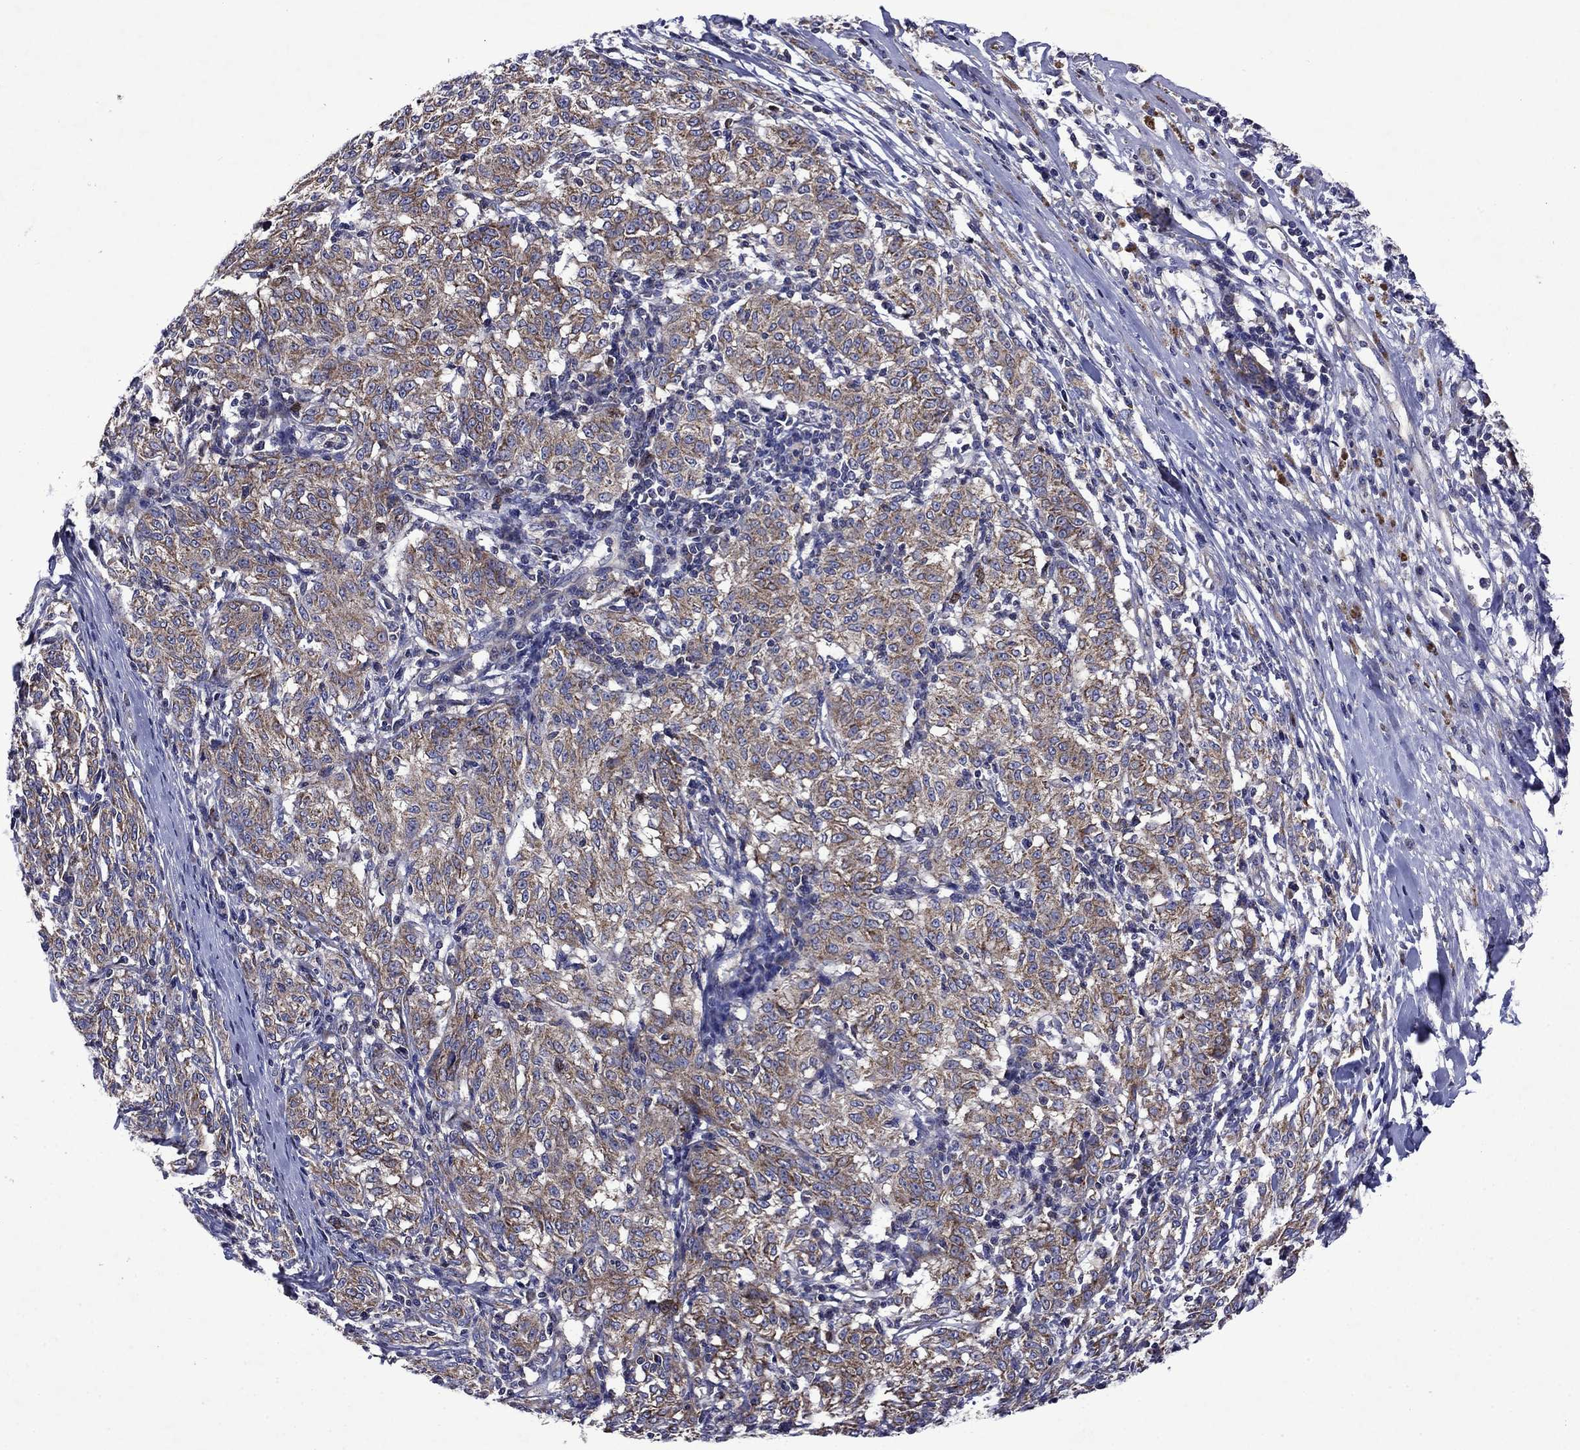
{"staining": {"intensity": "weak", "quantity": ">75%", "location": "cytoplasmic/membranous"}, "tissue": "melanoma", "cell_type": "Tumor cells", "image_type": "cancer", "snomed": [{"axis": "morphology", "description": "Malignant melanoma, NOS"}, {"axis": "topography", "description": "Skin"}], "caption": "Protein staining of melanoma tissue demonstrates weak cytoplasmic/membranous positivity in approximately >75% of tumor cells.", "gene": "KIF22", "patient": {"sex": "female", "age": 72}}